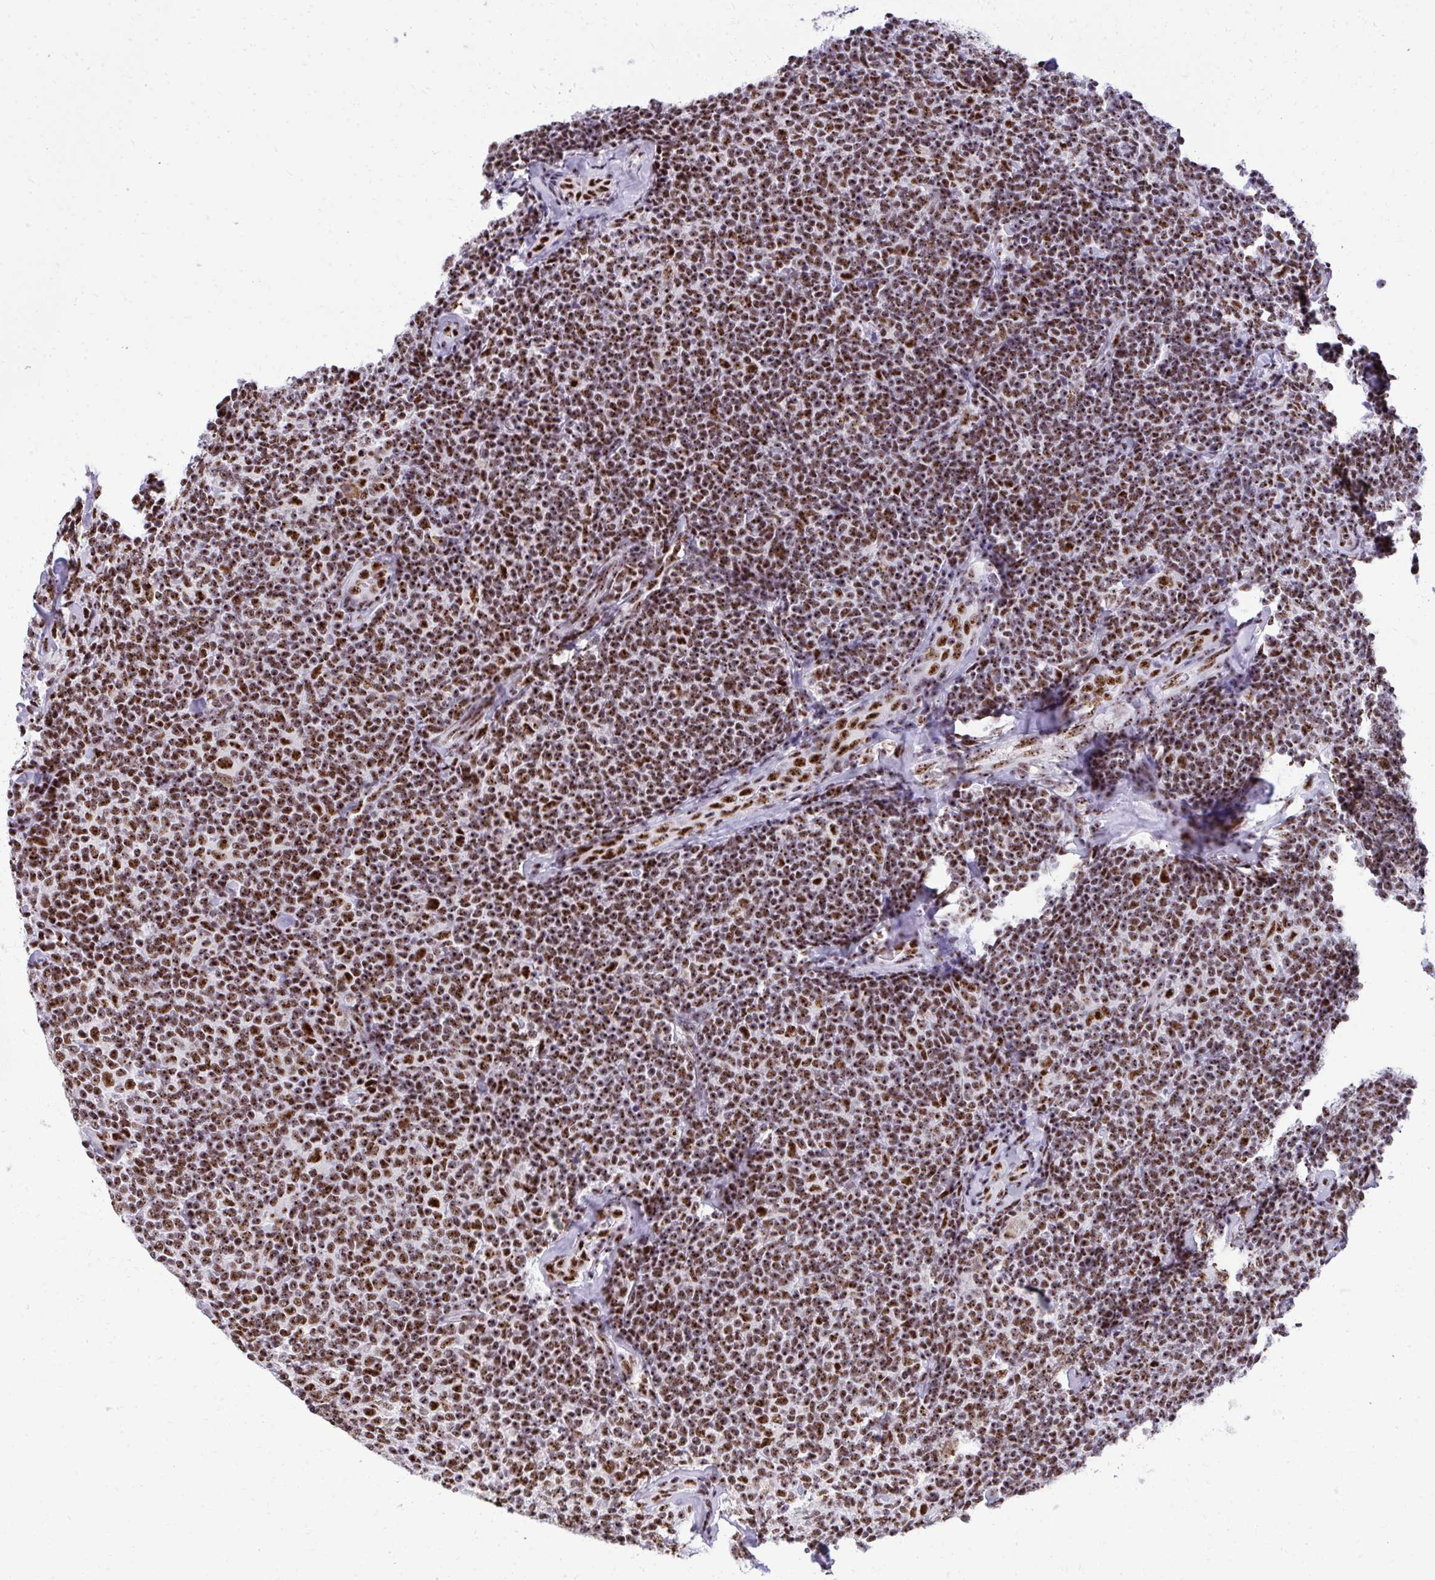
{"staining": {"intensity": "strong", "quantity": ">75%", "location": "nuclear"}, "tissue": "lymphoma", "cell_type": "Tumor cells", "image_type": "cancer", "snomed": [{"axis": "morphology", "description": "Malignant lymphoma, non-Hodgkin's type, Low grade"}, {"axis": "topography", "description": "Lymph node"}], "caption": "This photomicrograph shows immunohistochemistry staining of lymphoma, with high strong nuclear staining in about >75% of tumor cells.", "gene": "PELP1", "patient": {"sex": "female", "age": 56}}